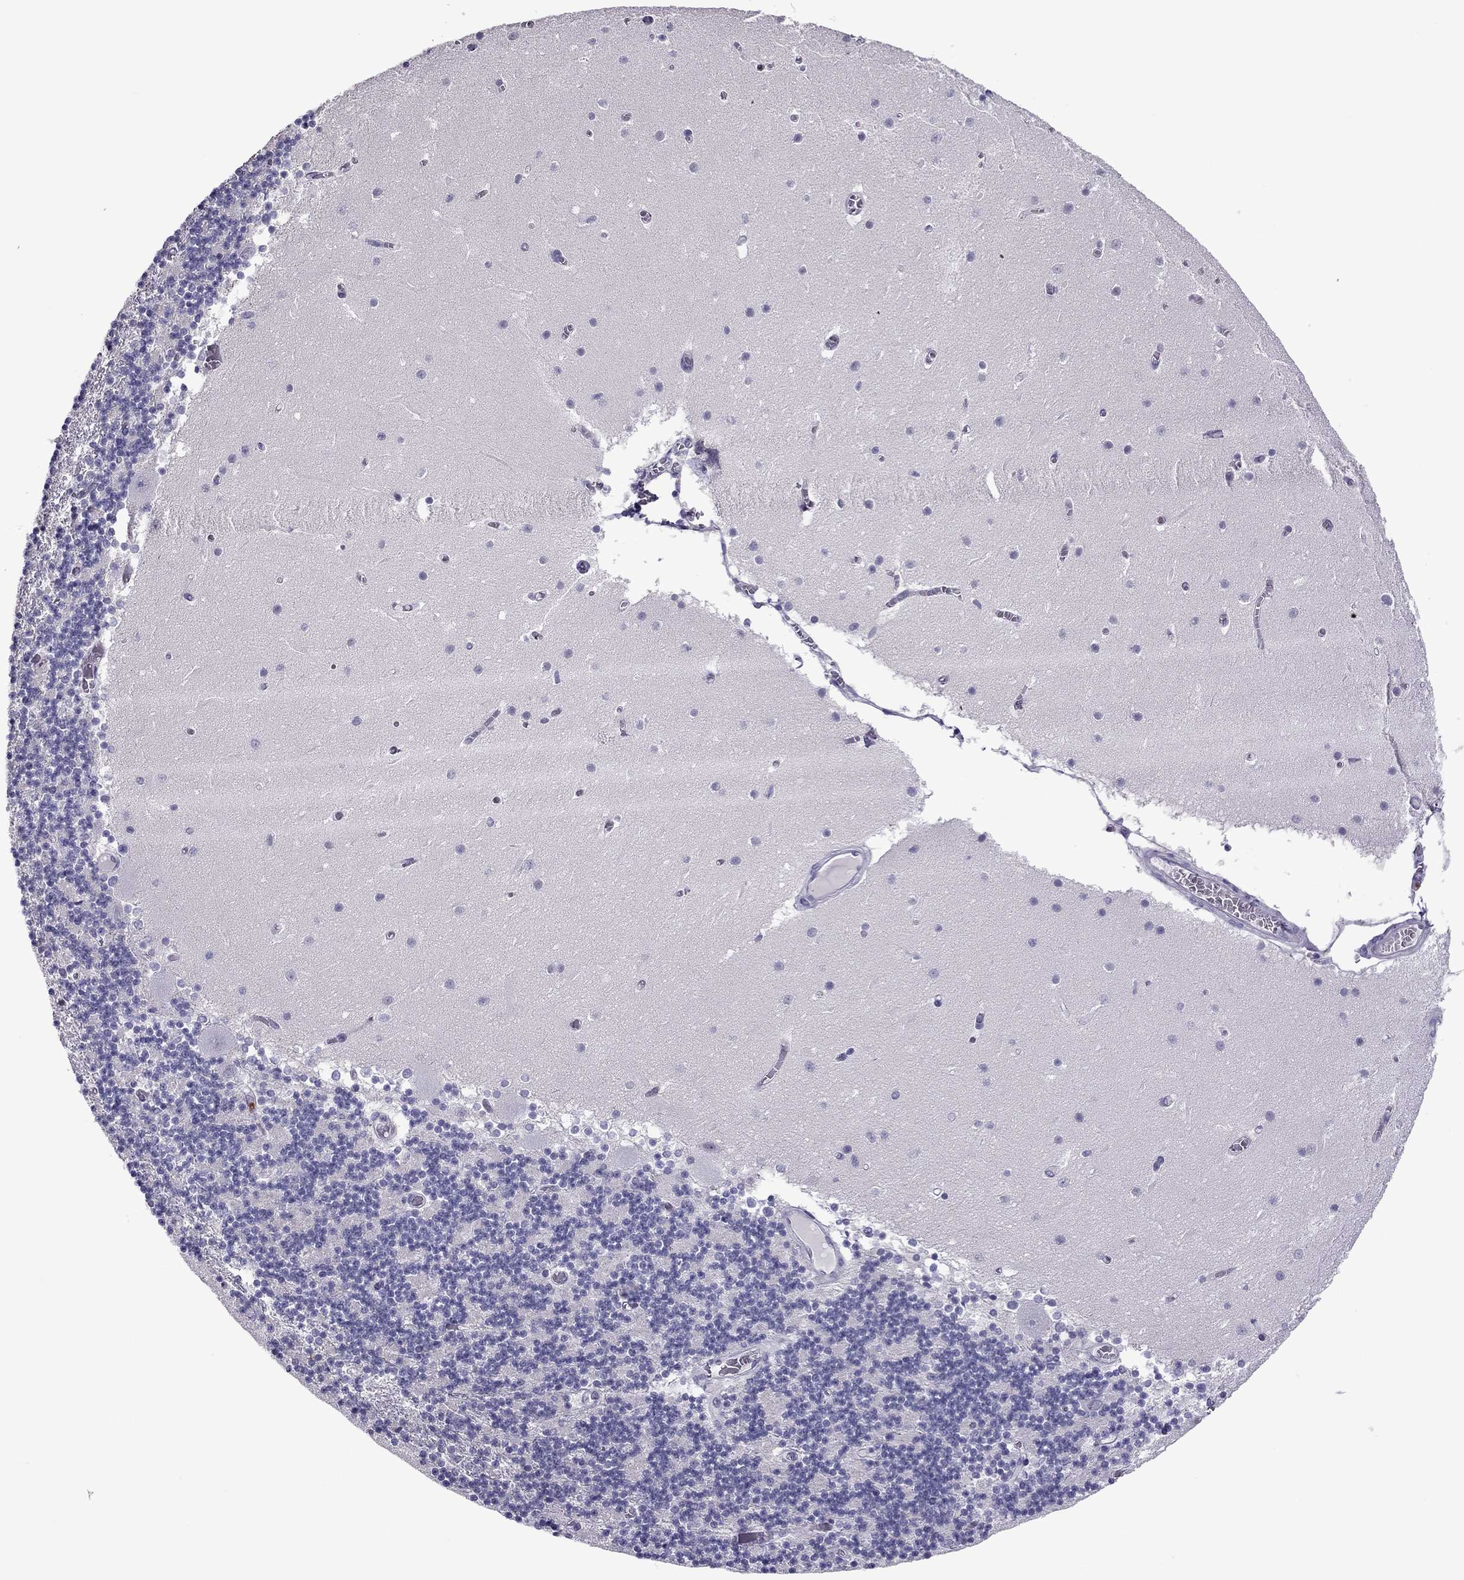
{"staining": {"intensity": "negative", "quantity": "none", "location": "none"}, "tissue": "cerebellum", "cell_type": "Cells in granular layer", "image_type": "normal", "snomed": [{"axis": "morphology", "description": "Normal tissue, NOS"}, {"axis": "topography", "description": "Cerebellum"}], "caption": "The image shows no significant positivity in cells in granular layer of cerebellum.", "gene": "CCL27", "patient": {"sex": "female", "age": 28}}